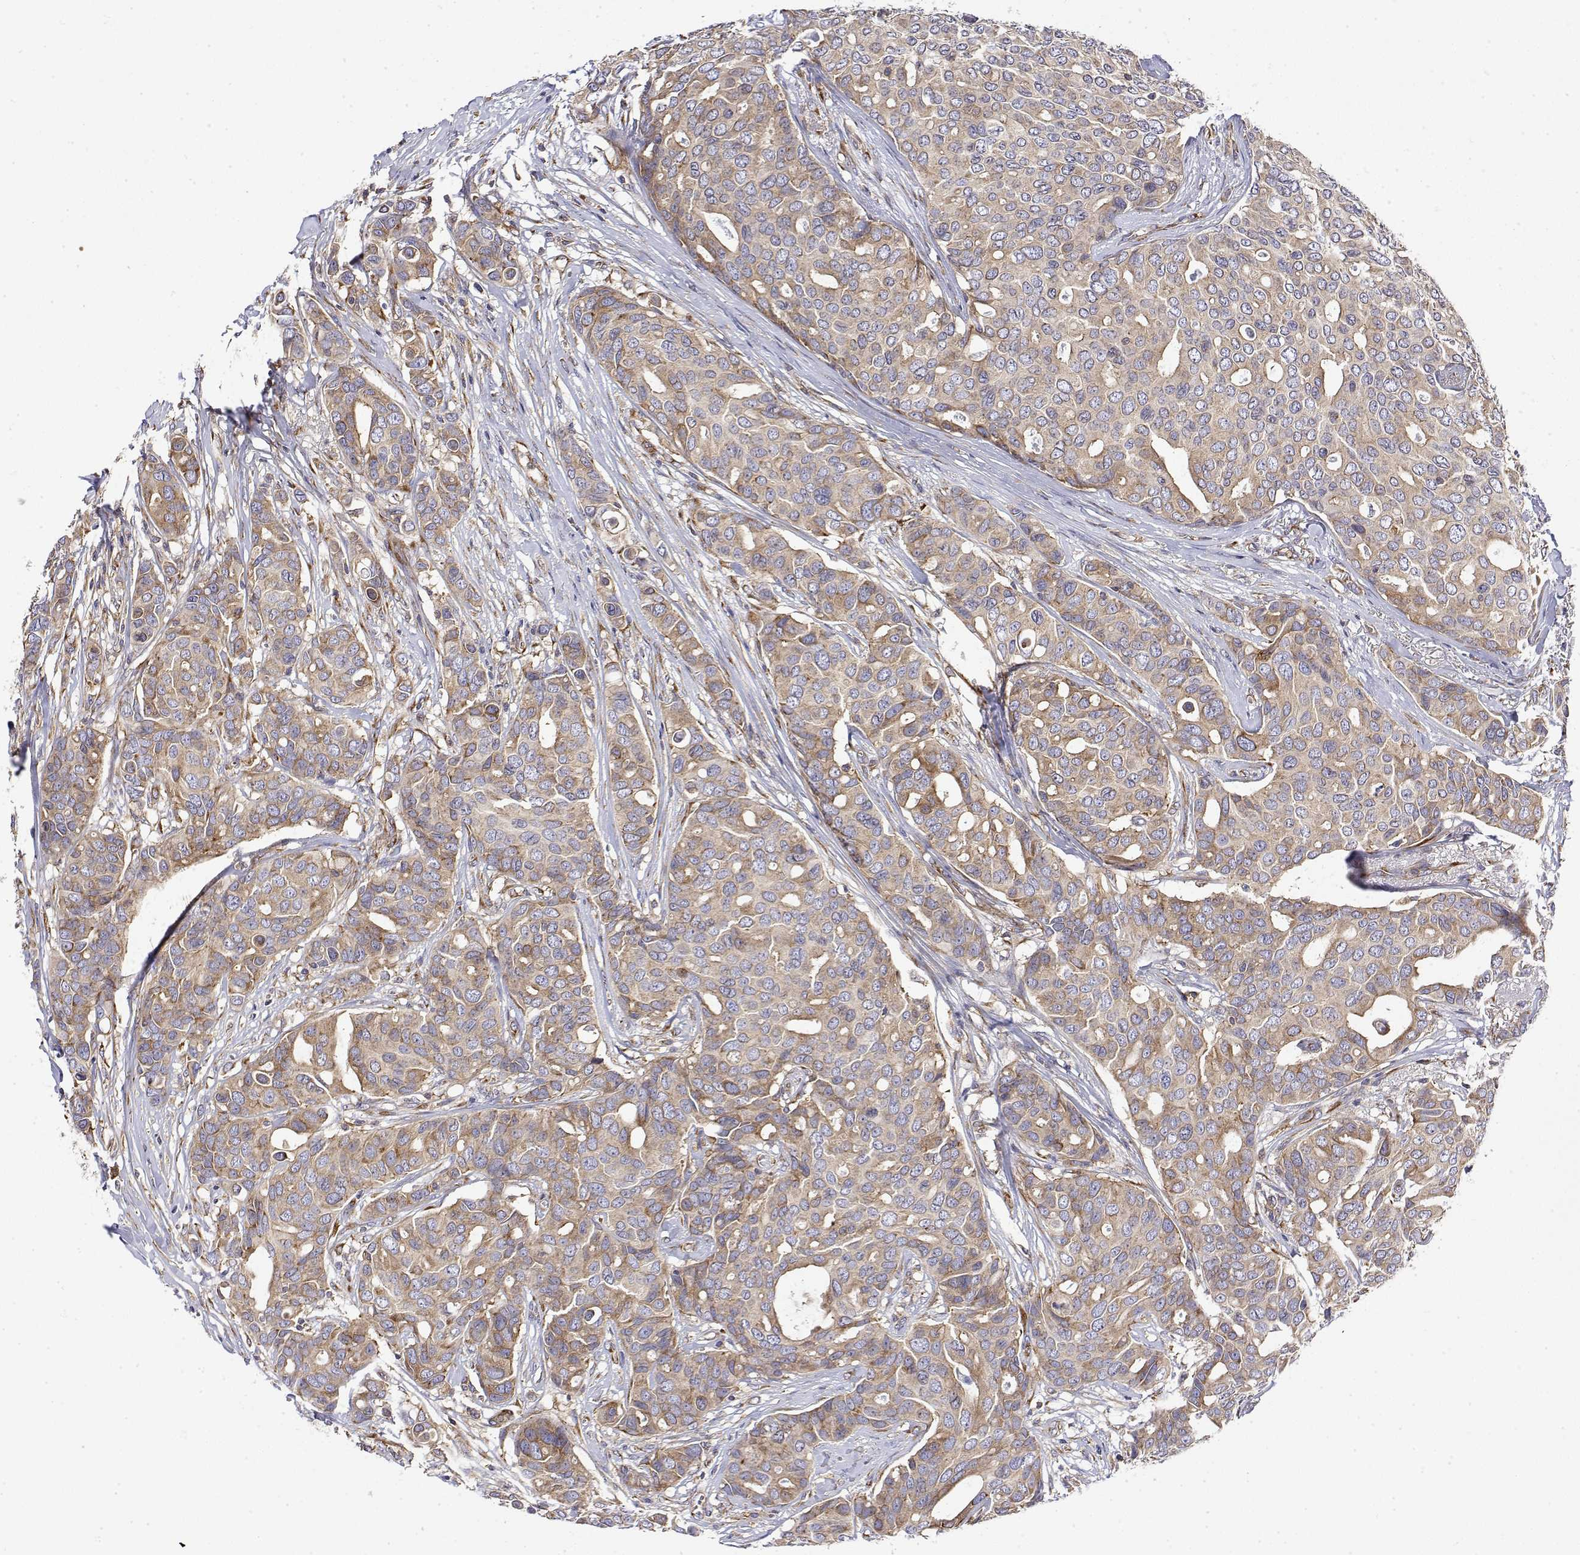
{"staining": {"intensity": "moderate", "quantity": "25%-75%", "location": "cytoplasmic/membranous"}, "tissue": "breast cancer", "cell_type": "Tumor cells", "image_type": "cancer", "snomed": [{"axis": "morphology", "description": "Duct carcinoma"}, {"axis": "topography", "description": "Breast"}], "caption": "The immunohistochemical stain labels moderate cytoplasmic/membranous expression in tumor cells of breast cancer (invasive ductal carcinoma) tissue.", "gene": "EEF1G", "patient": {"sex": "female", "age": 54}}